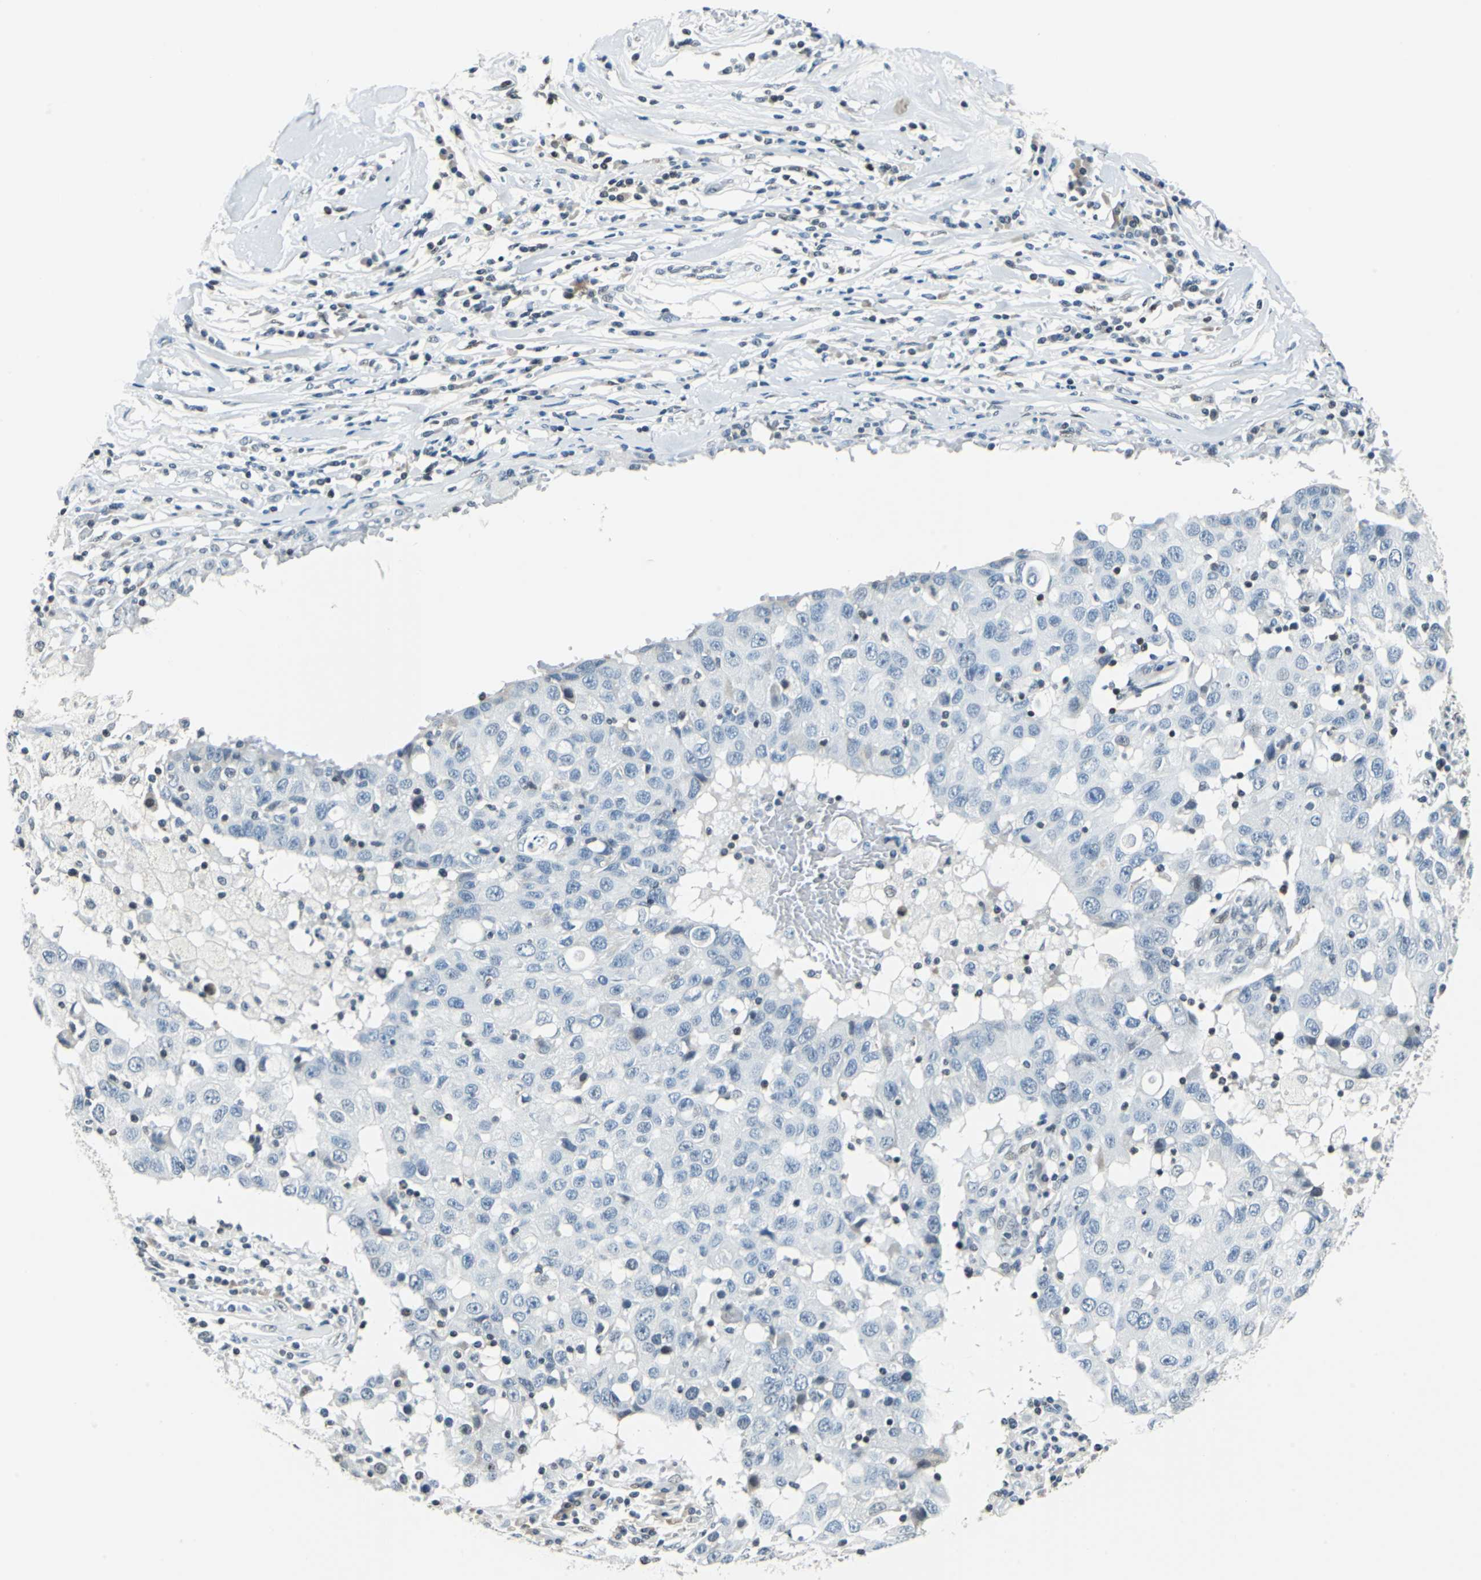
{"staining": {"intensity": "negative", "quantity": "none", "location": "none"}, "tissue": "breast cancer", "cell_type": "Tumor cells", "image_type": "cancer", "snomed": [{"axis": "morphology", "description": "Duct carcinoma"}, {"axis": "topography", "description": "Breast"}], "caption": "Breast infiltrating ductal carcinoma stained for a protein using immunohistochemistry (IHC) shows no staining tumor cells.", "gene": "HCFC2", "patient": {"sex": "female", "age": 27}}